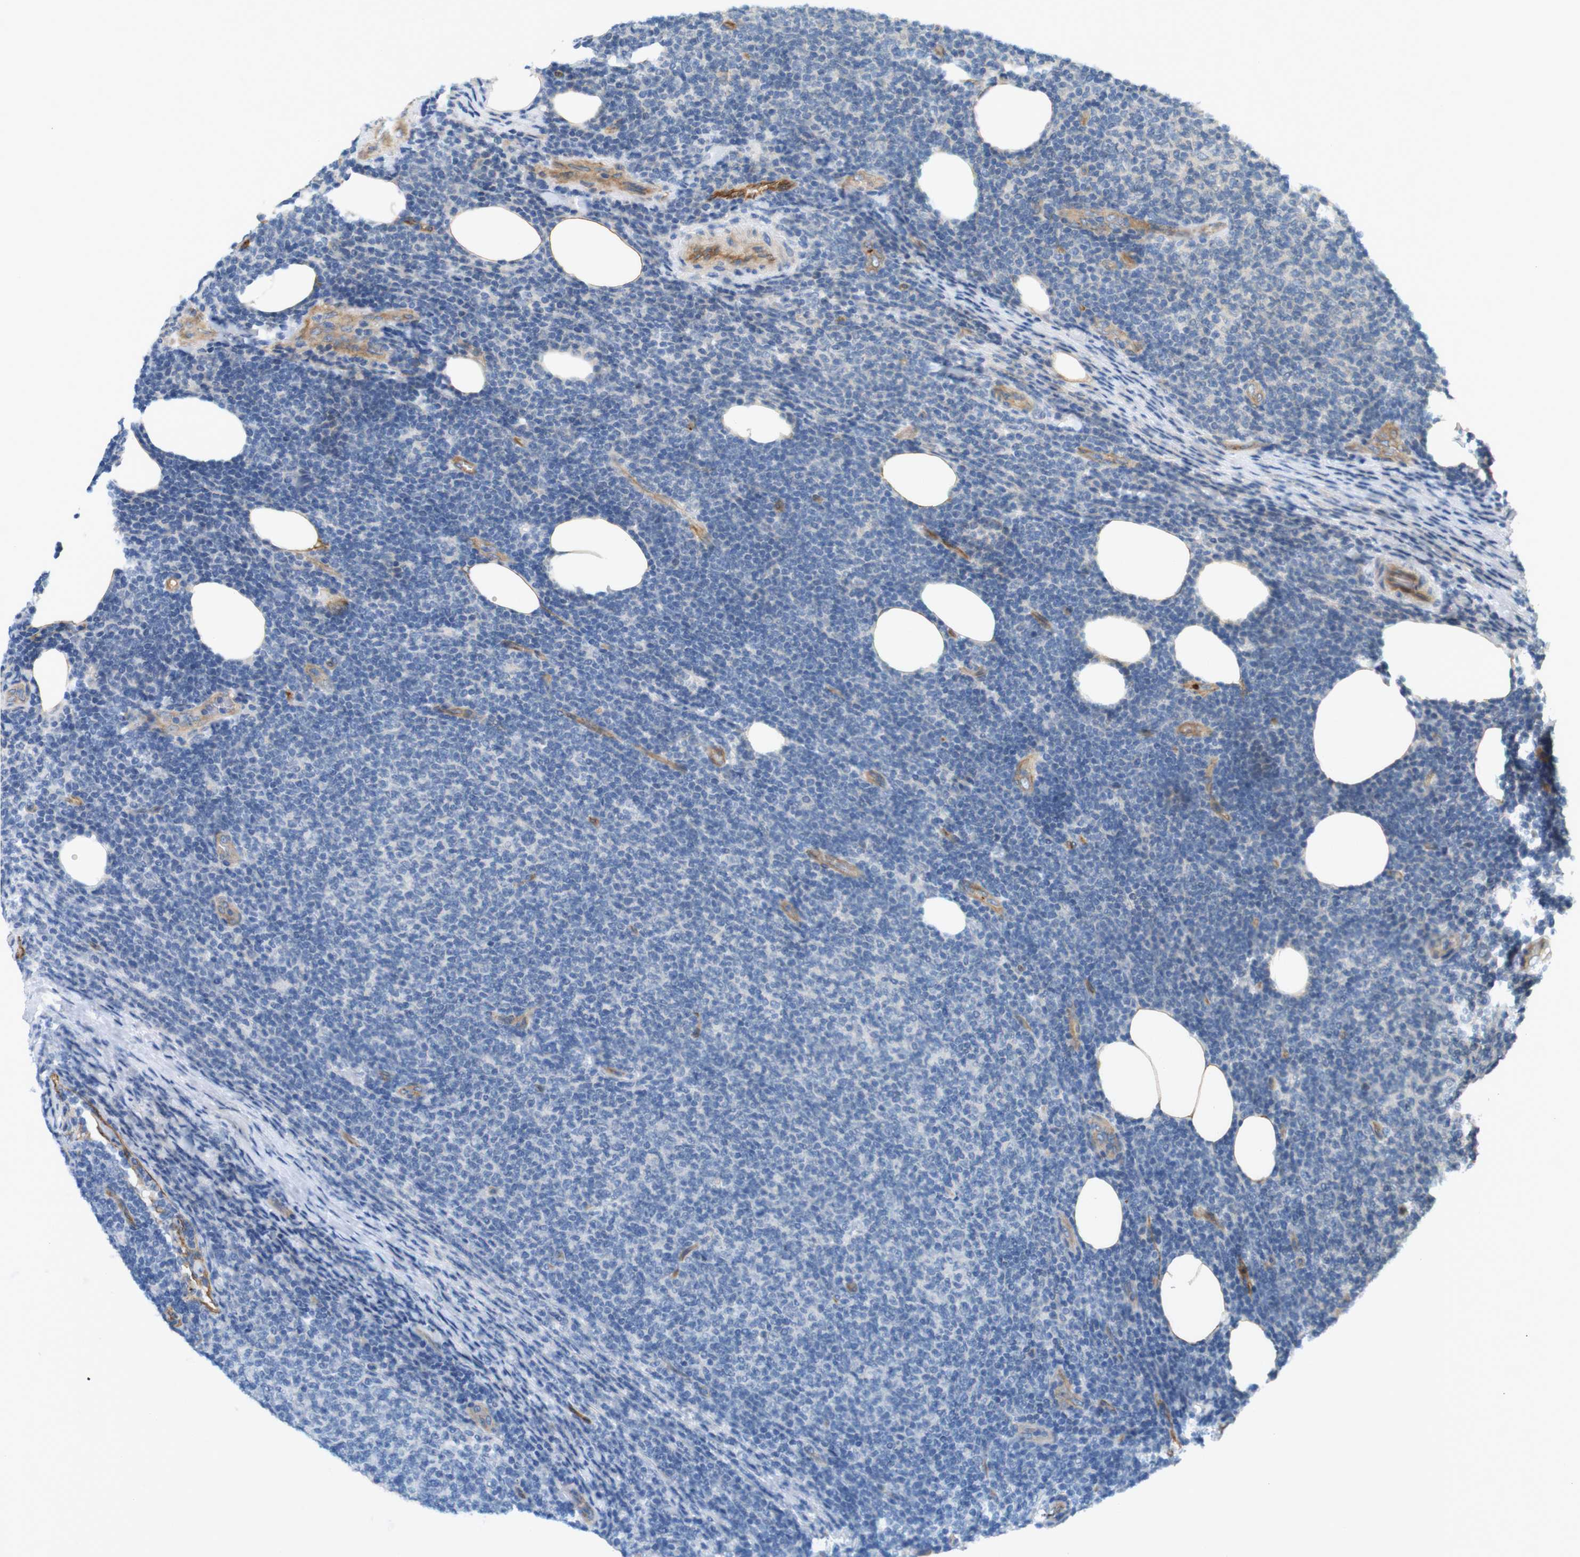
{"staining": {"intensity": "negative", "quantity": "none", "location": "none"}, "tissue": "lymphoma", "cell_type": "Tumor cells", "image_type": "cancer", "snomed": [{"axis": "morphology", "description": "Malignant lymphoma, non-Hodgkin's type, Low grade"}, {"axis": "topography", "description": "Lymph node"}], "caption": "A high-resolution histopathology image shows immunohistochemistry (IHC) staining of malignant lymphoma, non-Hodgkin's type (low-grade), which displays no significant staining in tumor cells.", "gene": "BVES", "patient": {"sex": "male", "age": 66}}